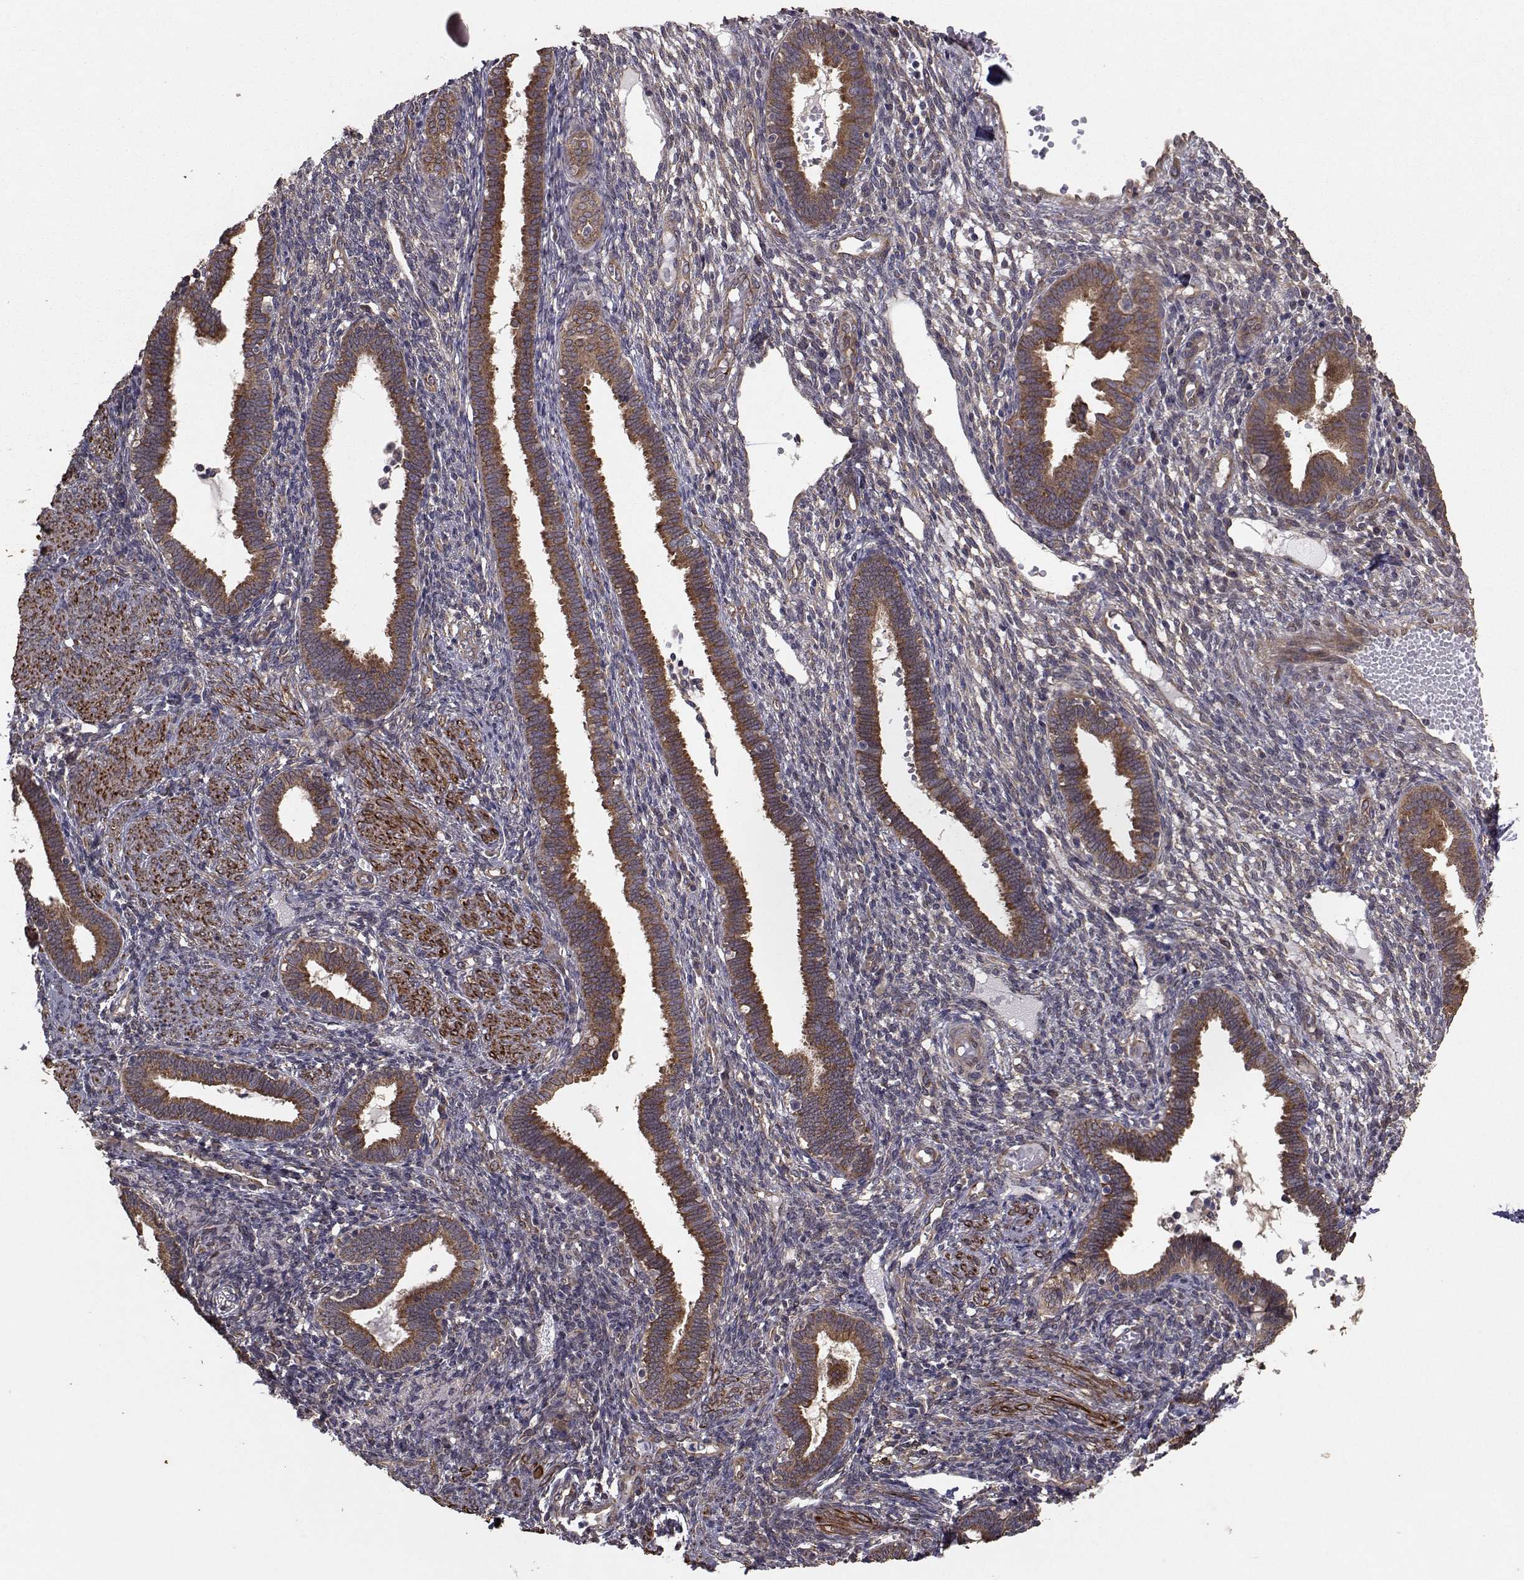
{"staining": {"intensity": "weak", "quantity": "25%-75%", "location": "cytoplasmic/membranous"}, "tissue": "endometrium", "cell_type": "Cells in endometrial stroma", "image_type": "normal", "snomed": [{"axis": "morphology", "description": "Normal tissue, NOS"}, {"axis": "topography", "description": "Endometrium"}], "caption": "The image displays a brown stain indicating the presence of a protein in the cytoplasmic/membranous of cells in endometrial stroma in endometrium. Using DAB (3,3'-diaminobenzidine) (brown) and hematoxylin (blue) stains, captured at high magnification using brightfield microscopy.", "gene": "TRIP10", "patient": {"sex": "female", "age": 42}}